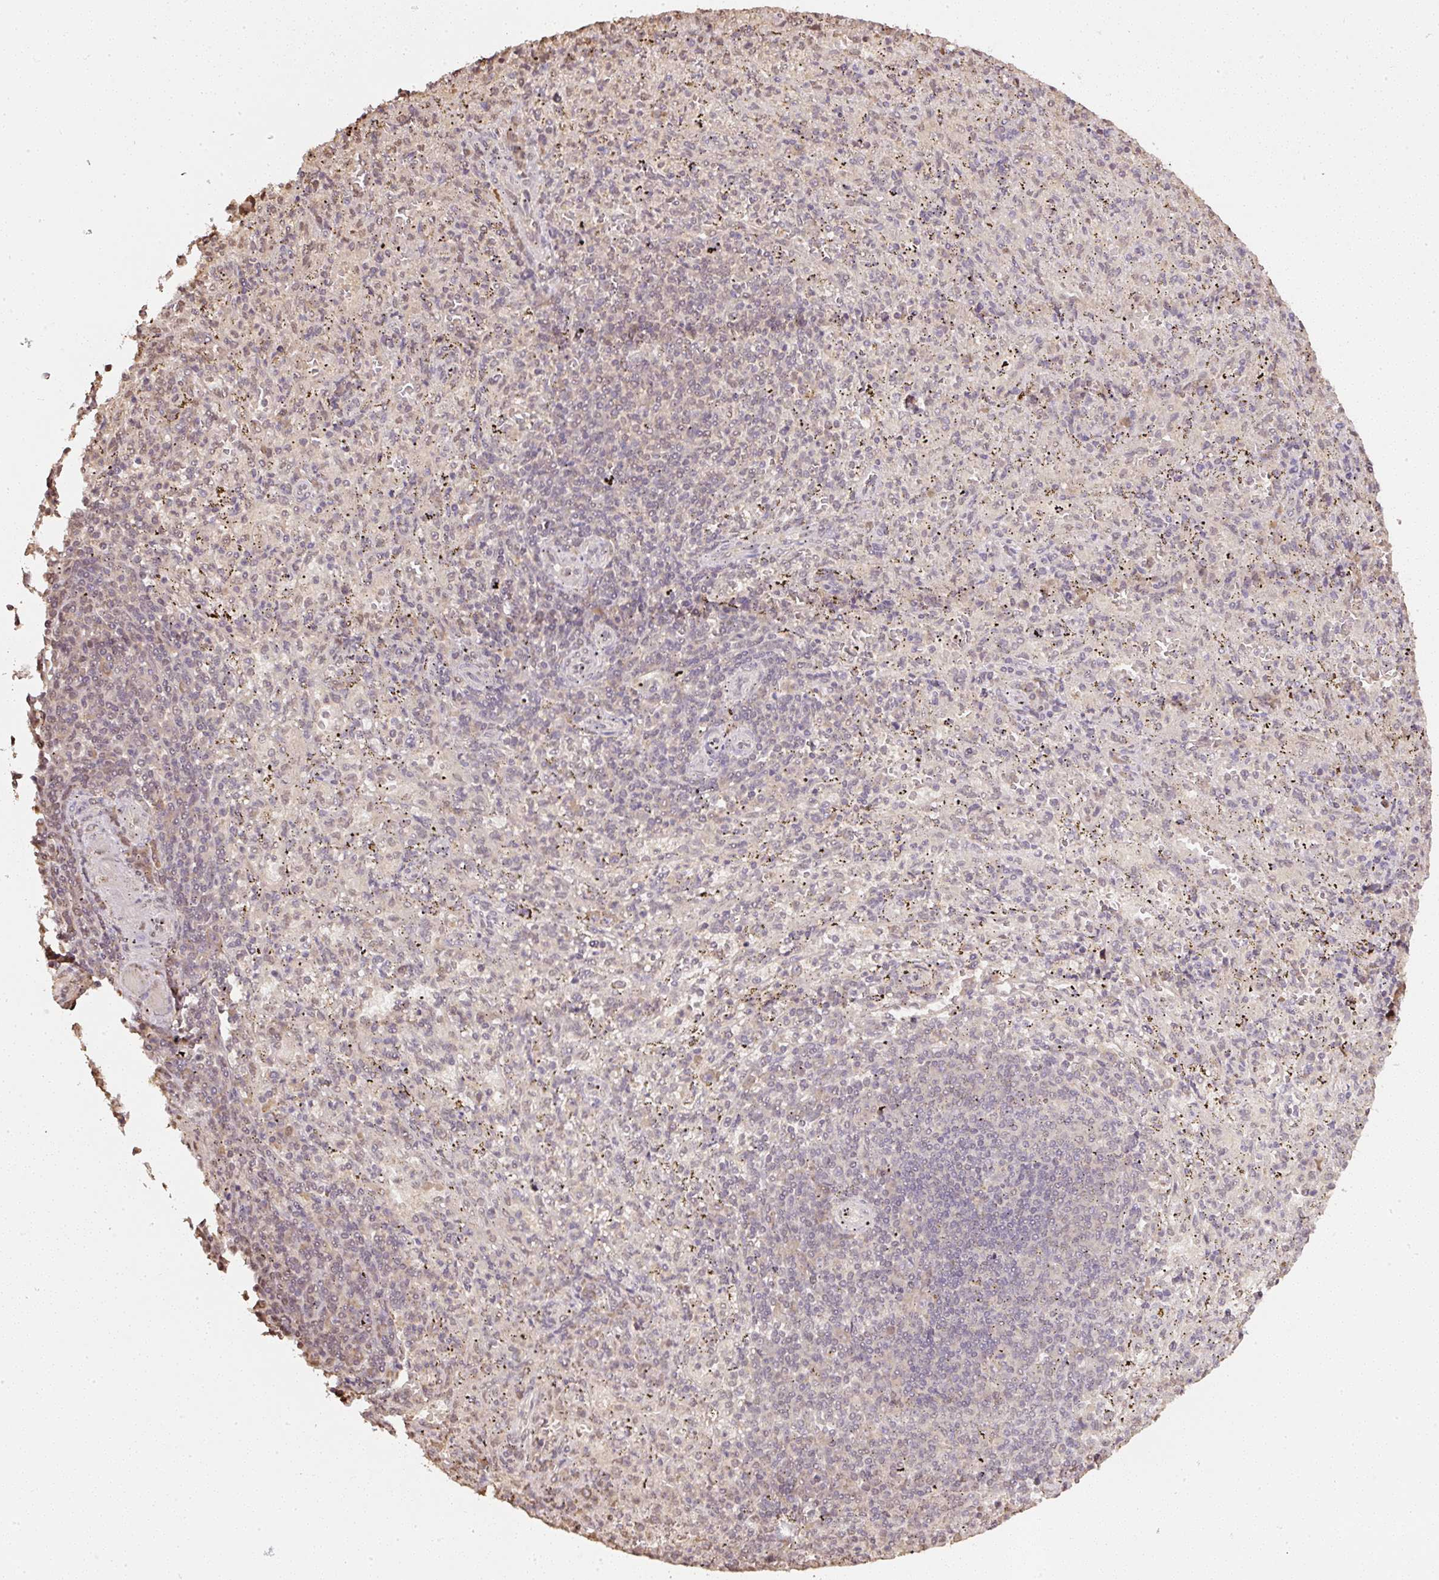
{"staining": {"intensity": "weak", "quantity": "25%-75%", "location": "nuclear"}, "tissue": "spleen", "cell_type": "Cells in red pulp", "image_type": "normal", "snomed": [{"axis": "morphology", "description": "Normal tissue, NOS"}, {"axis": "topography", "description": "Spleen"}], "caption": "Immunohistochemistry (IHC) histopathology image of normal spleen stained for a protein (brown), which exhibits low levels of weak nuclear staining in approximately 25%-75% of cells in red pulp.", "gene": "TMEM170B", "patient": {"sex": "male", "age": 57}}